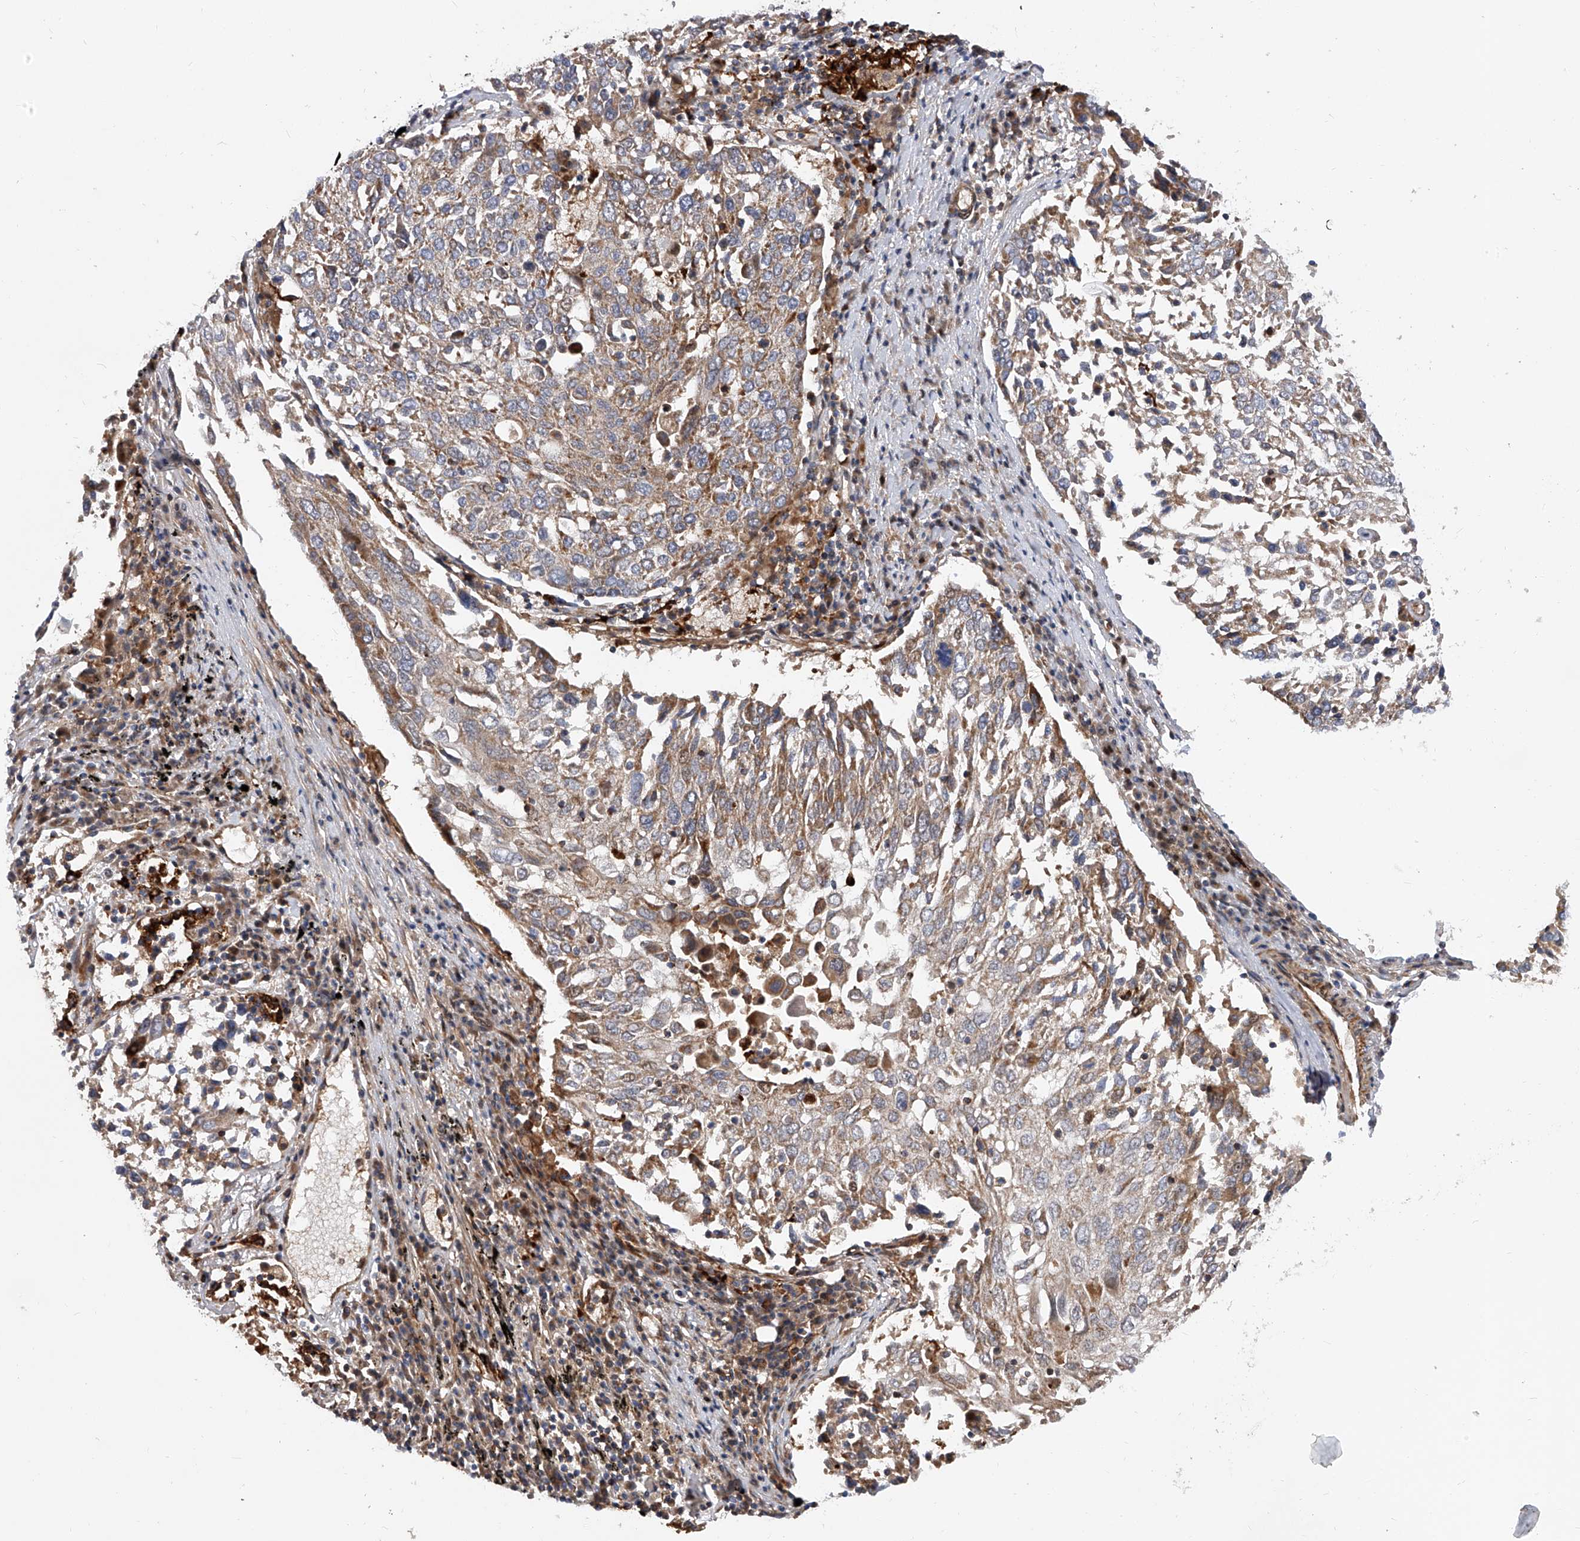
{"staining": {"intensity": "moderate", "quantity": ">75%", "location": "cytoplasmic/membranous"}, "tissue": "lung cancer", "cell_type": "Tumor cells", "image_type": "cancer", "snomed": [{"axis": "morphology", "description": "Squamous cell carcinoma, NOS"}, {"axis": "topography", "description": "Lung"}], "caption": "There is medium levels of moderate cytoplasmic/membranous positivity in tumor cells of lung squamous cell carcinoma, as demonstrated by immunohistochemical staining (brown color).", "gene": "PDSS2", "patient": {"sex": "male", "age": 65}}